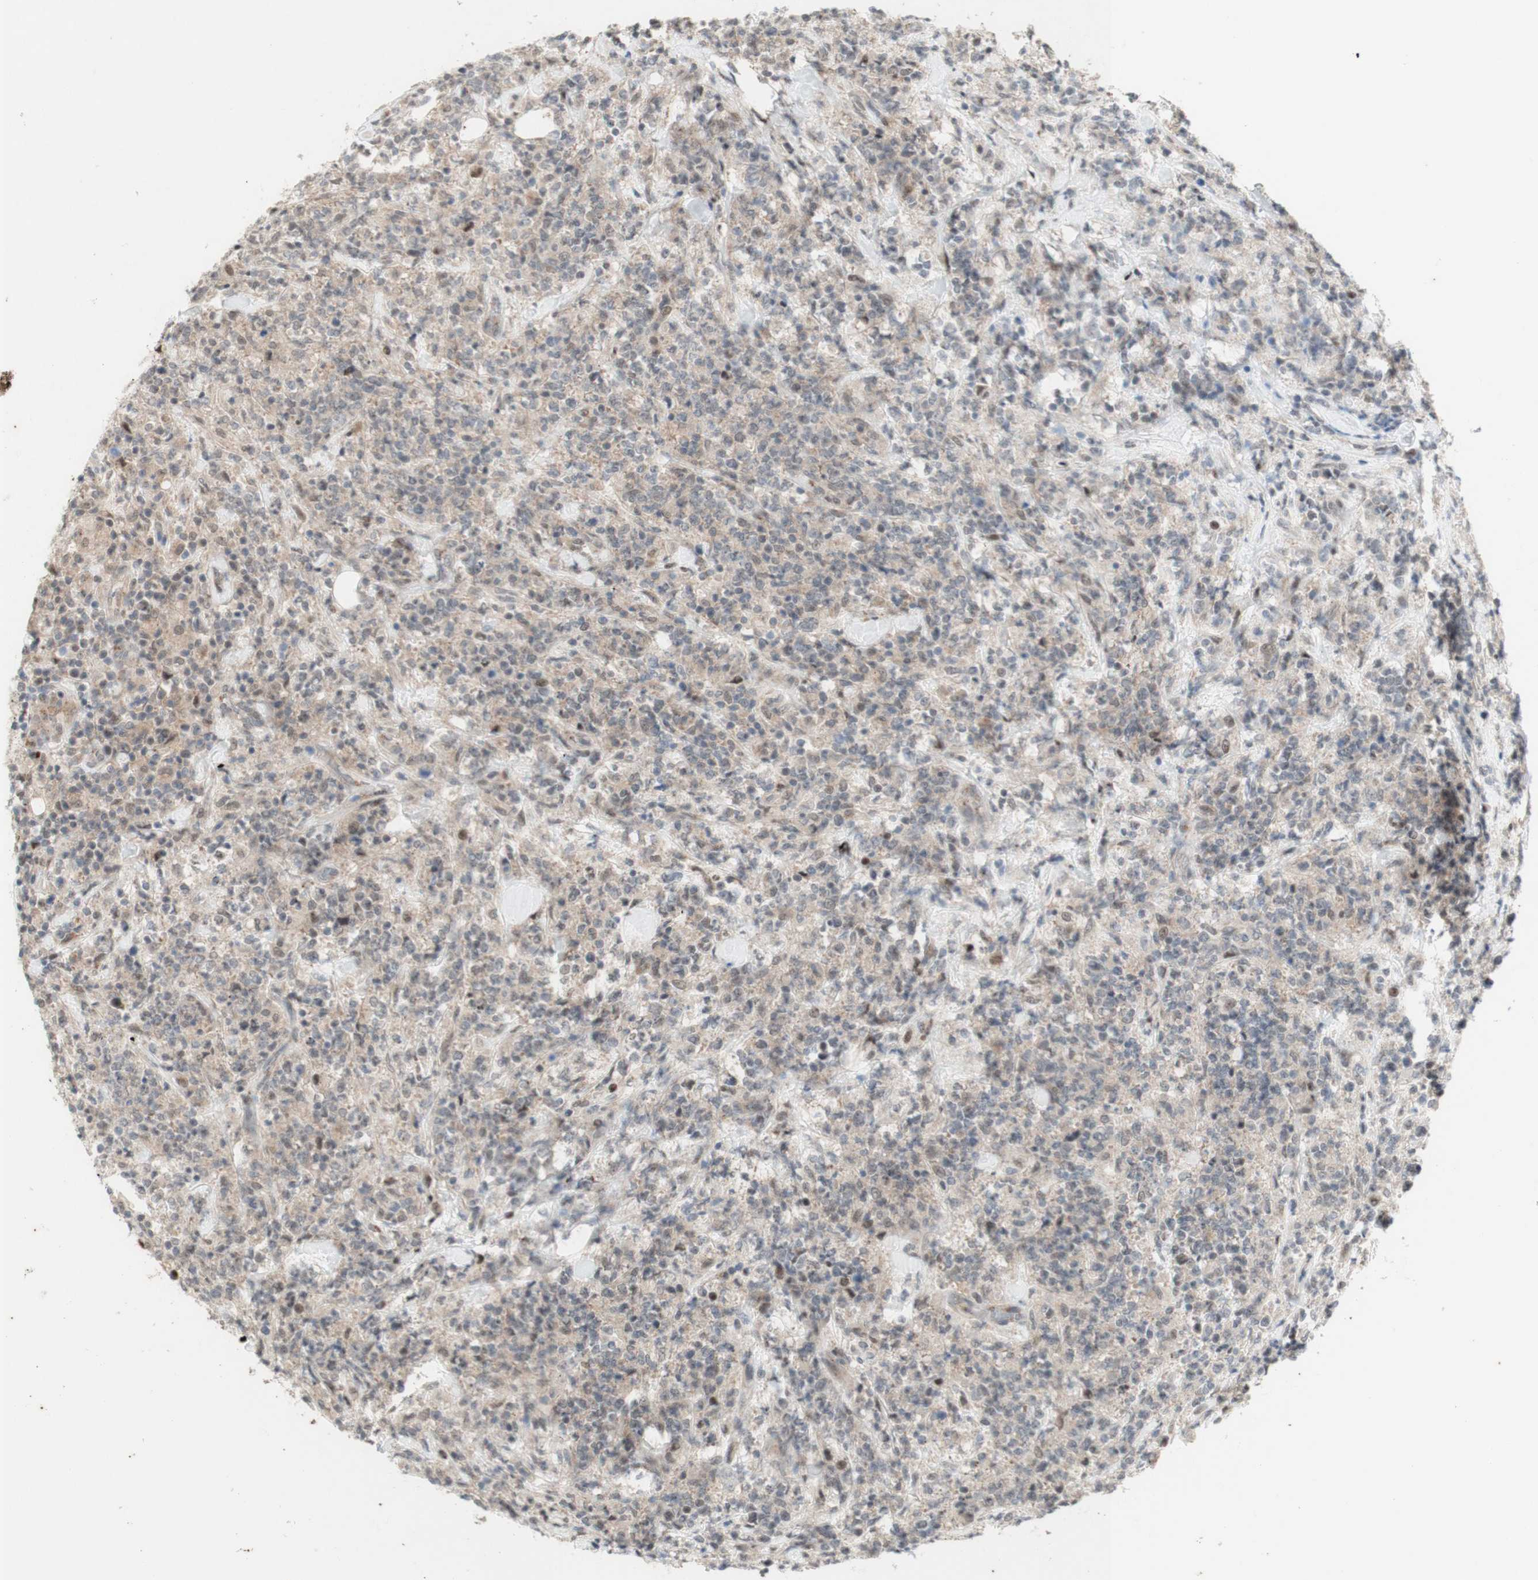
{"staining": {"intensity": "weak", "quantity": "<25%", "location": "nuclear"}, "tissue": "lymphoma", "cell_type": "Tumor cells", "image_type": "cancer", "snomed": [{"axis": "morphology", "description": "Malignant lymphoma, non-Hodgkin's type, High grade"}, {"axis": "topography", "description": "Soft tissue"}], "caption": "Protein analysis of lymphoma reveals no significant expression in tumor cells.", "gene": "CYLD", "patient": {"sex": "male", "age": 18}}